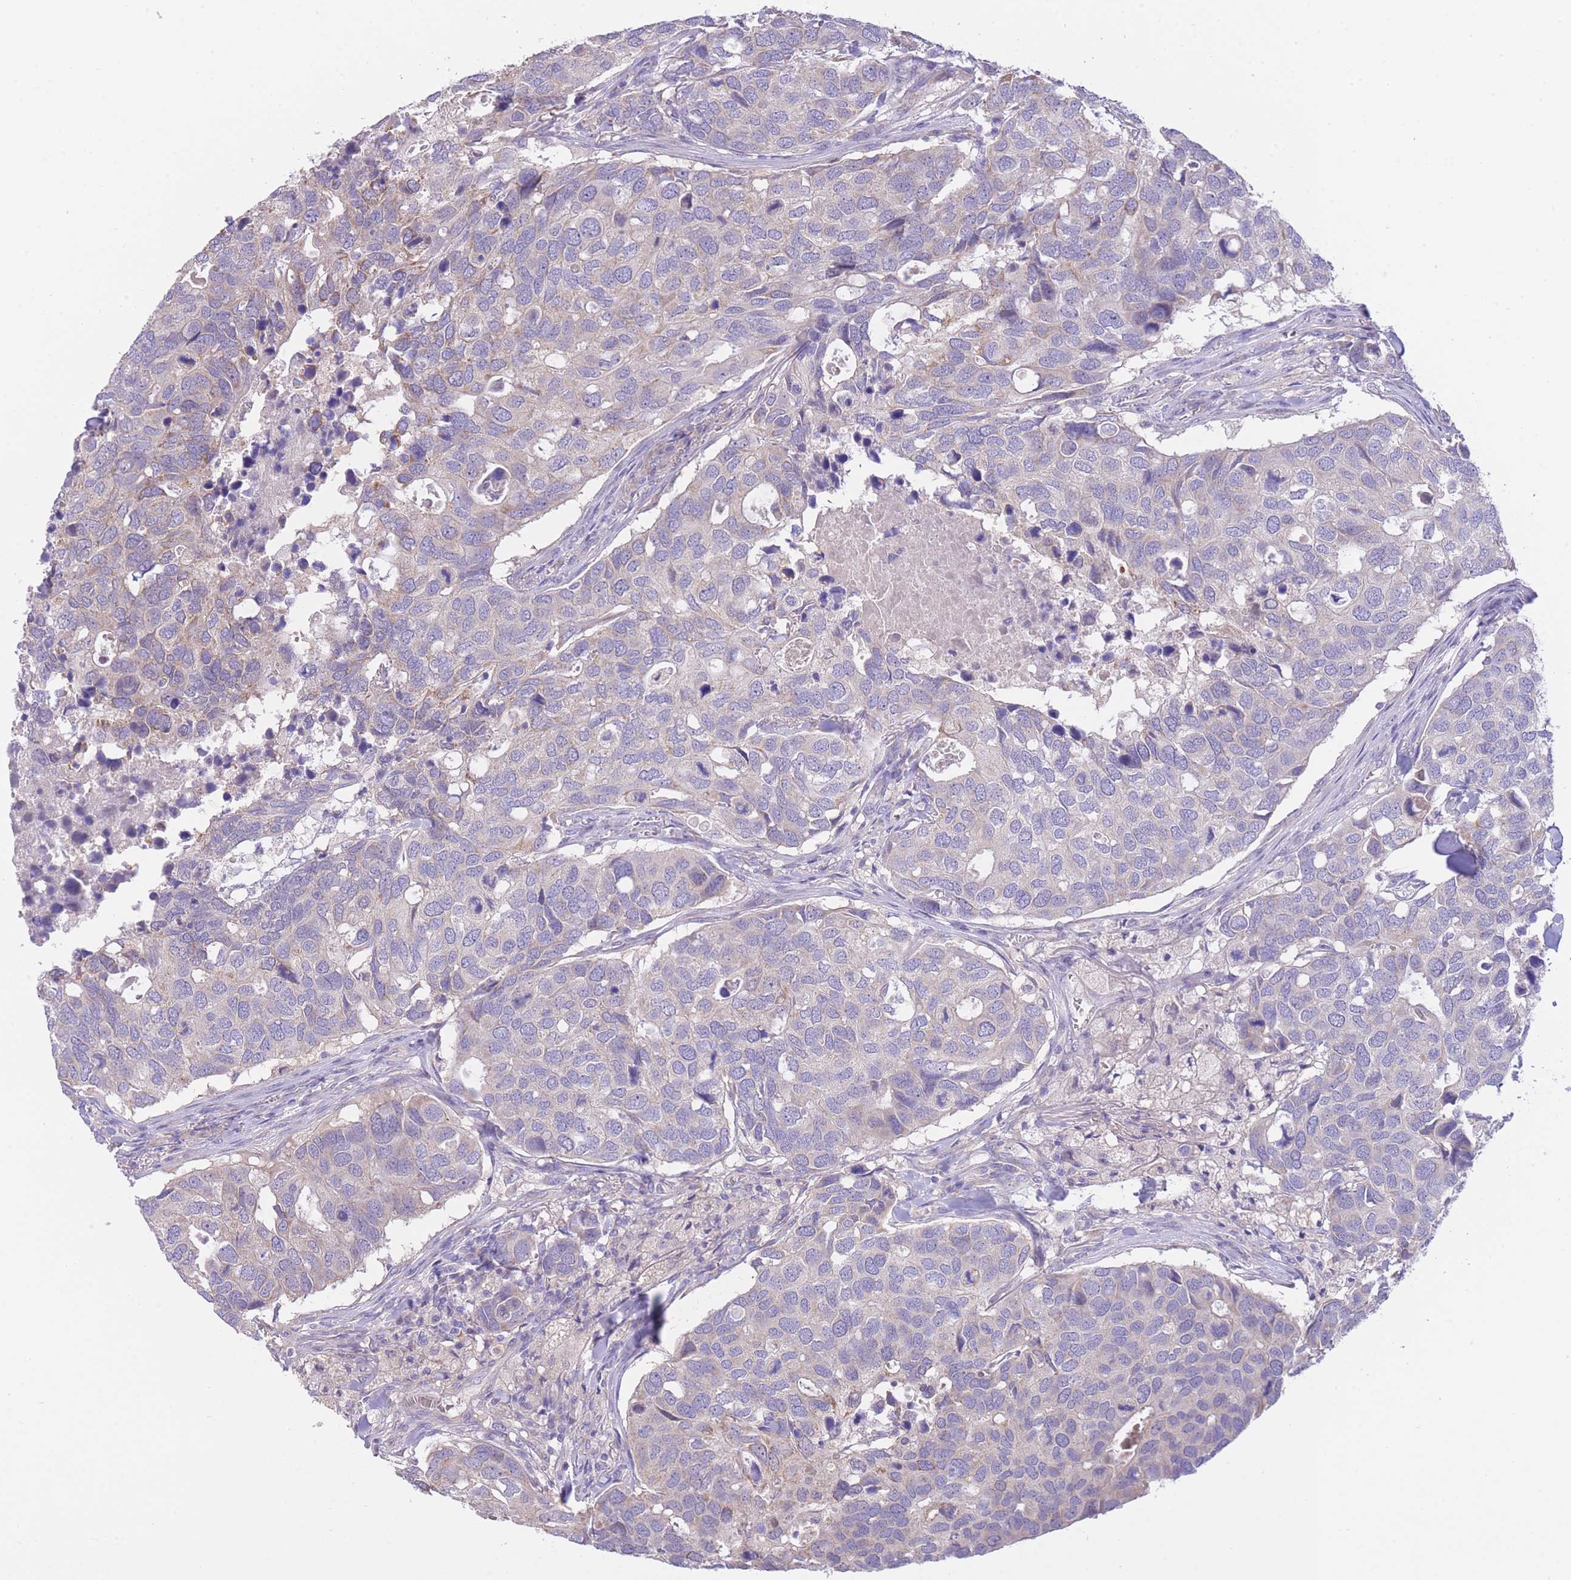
{"staining": {"intensity": "negative", "quantity": "none", "location": "none"}, "tissue": "breast cancer", "cell_type": "Tumor cells", "image_type": "cancer", "snomed": [{"axis": "morphology", "description": "Duct carcinoma"}, {"axis": "topography", "description": "Breast"}], "caption": "A micrograph of human breast cancer (invasive ductal carcinoma) is negative for staining in tumor cells.", "gene": "PGM1", "patient": {"sex": "female", "age": 83}}